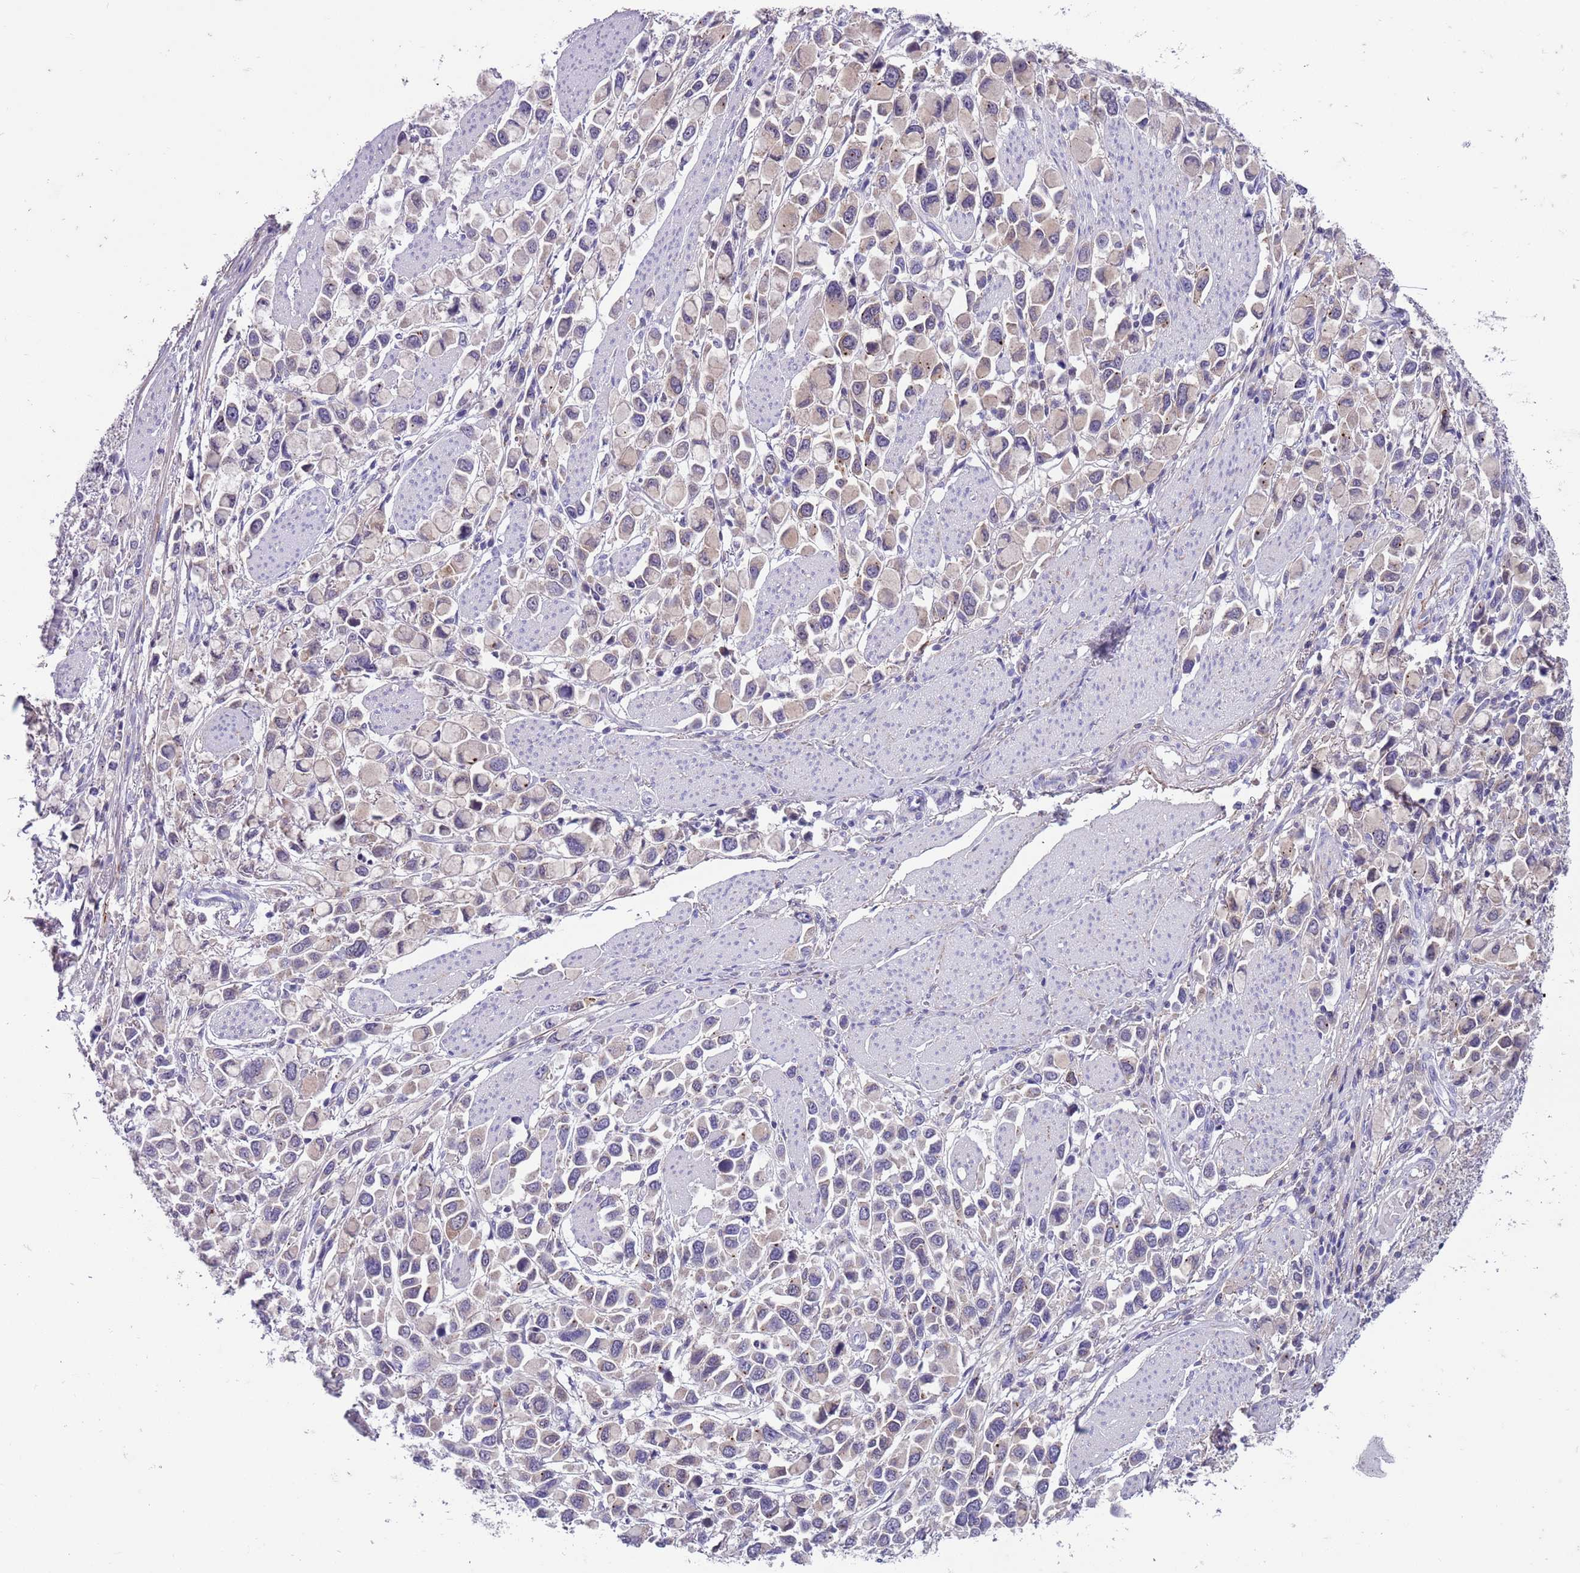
{"staining": {"intensity": "weak", "quantity": "<25%", "location": "cytoplasmic/membranous"}, "tissue": "stomach cancer", "cell_type": "Tumor cells", "image_type": "cancer", "snomed": [{"axis": "morphology", "description": "Adenocarcinoma, NOS"}, {"axis": "topography", "description": "Stomach"}], "caption": "High power microscopy photomicrograph of an immunohistochemistry photomicrograph of stomach adenocarcinoma, revealing no significant expression in tumor cells.", "gene": "PFKFB2", "patient": {"sex": "female", "age": 81}}